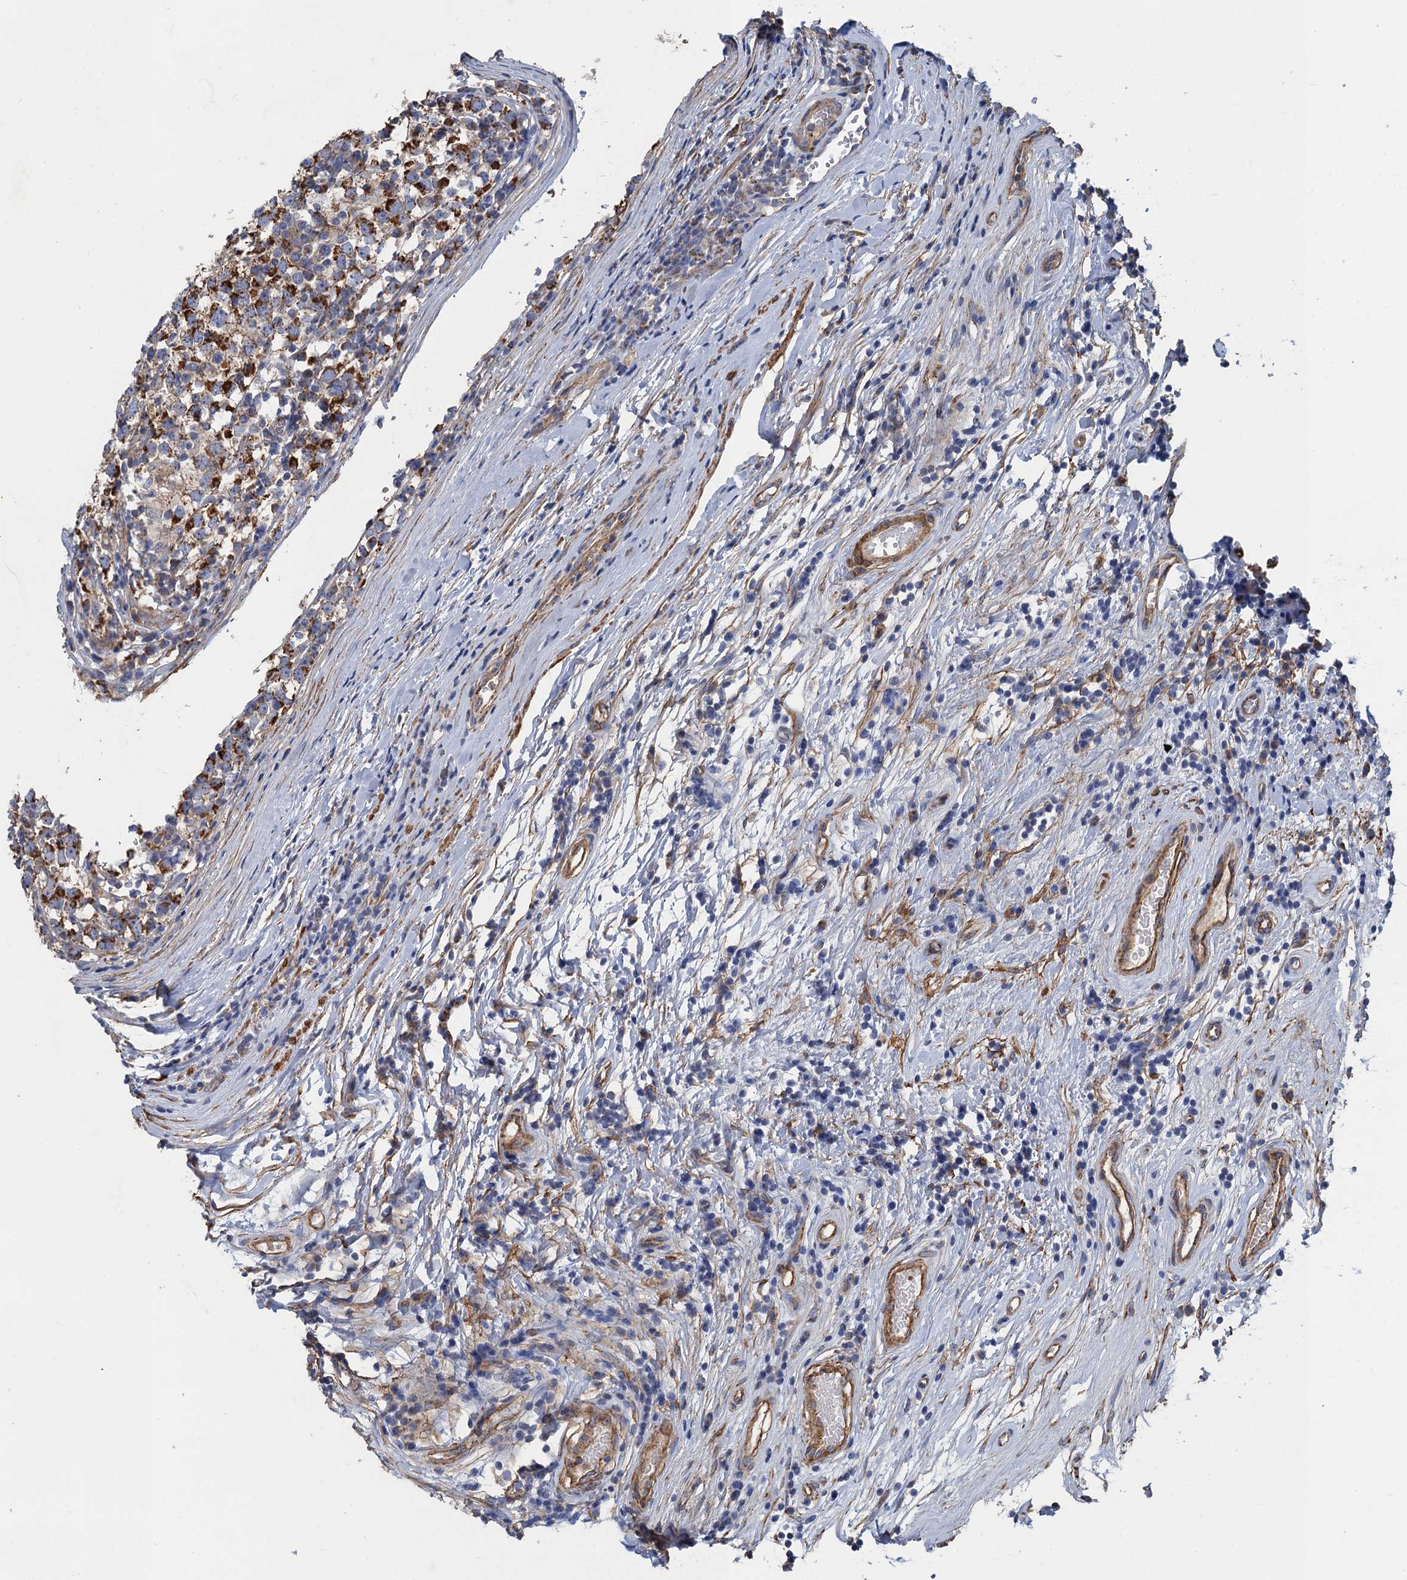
{"staining": {"intensity": "strong", "quantity": ">75%", "location": "cytoplasmic/membranous"}, "tissue": "testis cancer", "cell_type": "Tumor cells", "image_type": "cancer", "snomed": [{"axis": "morphology", "description": "Seminoma, NOS"}, {"axis": "topography", "description": "Testis"}], "caption": "Protein staining of seminoma (testis) tissue reveals strong cytoplasmic/membranous expression in about >75% of tumor cells.", "gene": "GCSH", "patient": {"sex": "male", "age": 65}}